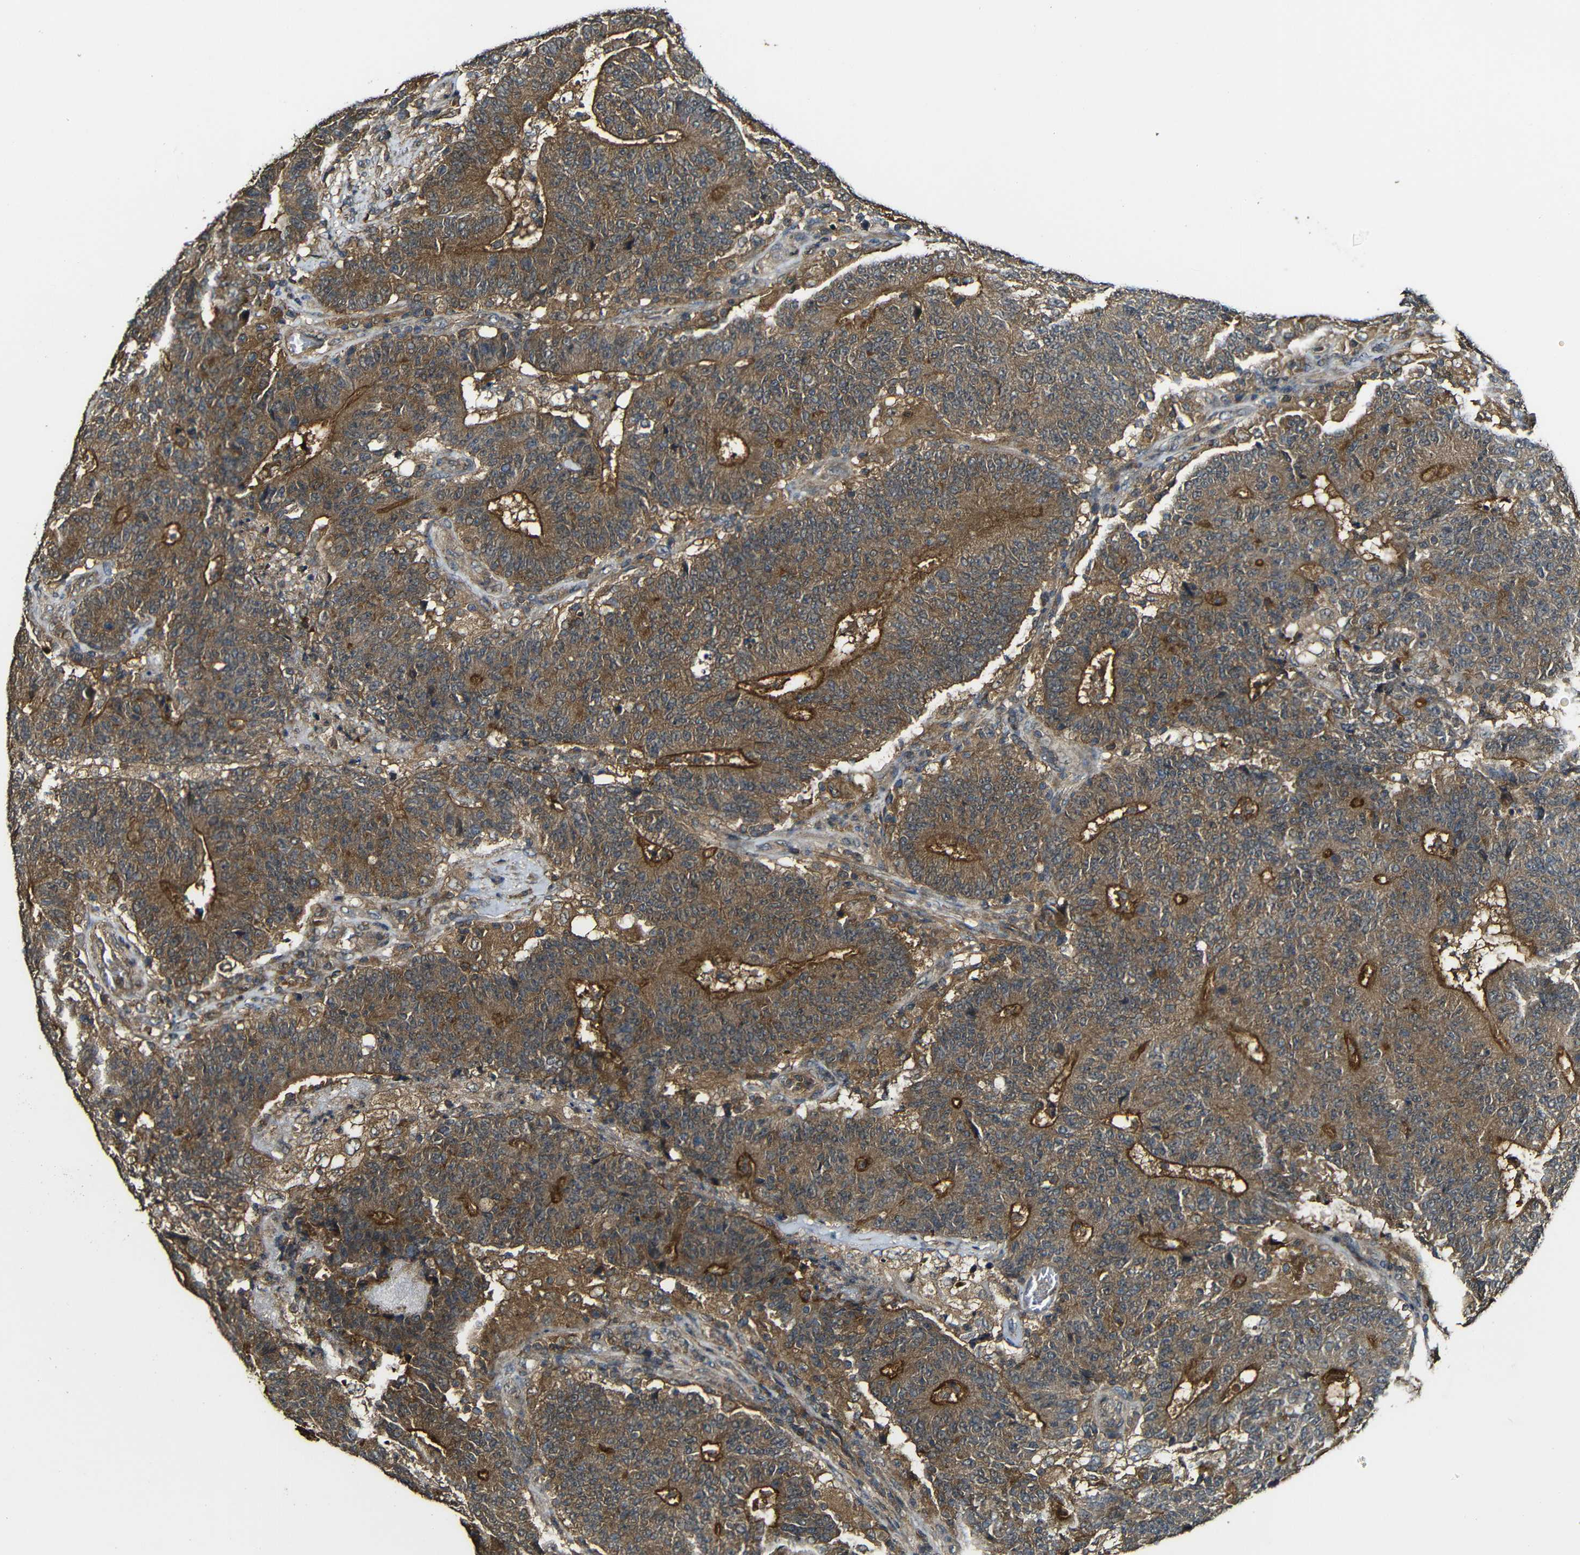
{"staining": {"intensity": "strong", "quantity": ">75%", "location": "cytoplasmic/membranous"}, "tissue": "colorectal cancer", "cell_type": "Tumor cells", "image_type": "cancer", "snomed": [{"axis": "morphology", "description": "Normal tissue, NOS"}, {"axis": "morphology", "description": "Adenocarcinoma, NOS"}, {"axis": "topography", "description": "Colon"}], "caption": "Immunohistochemistry (IHC) image of human colorectal cancer stained for a protein (brown), which displays high levels of strong cytoplasmic/membranous staining in approximately >75% of tumor cells.", "gene": "CASP8", "patient": {"sex": "female", "age": 75}}